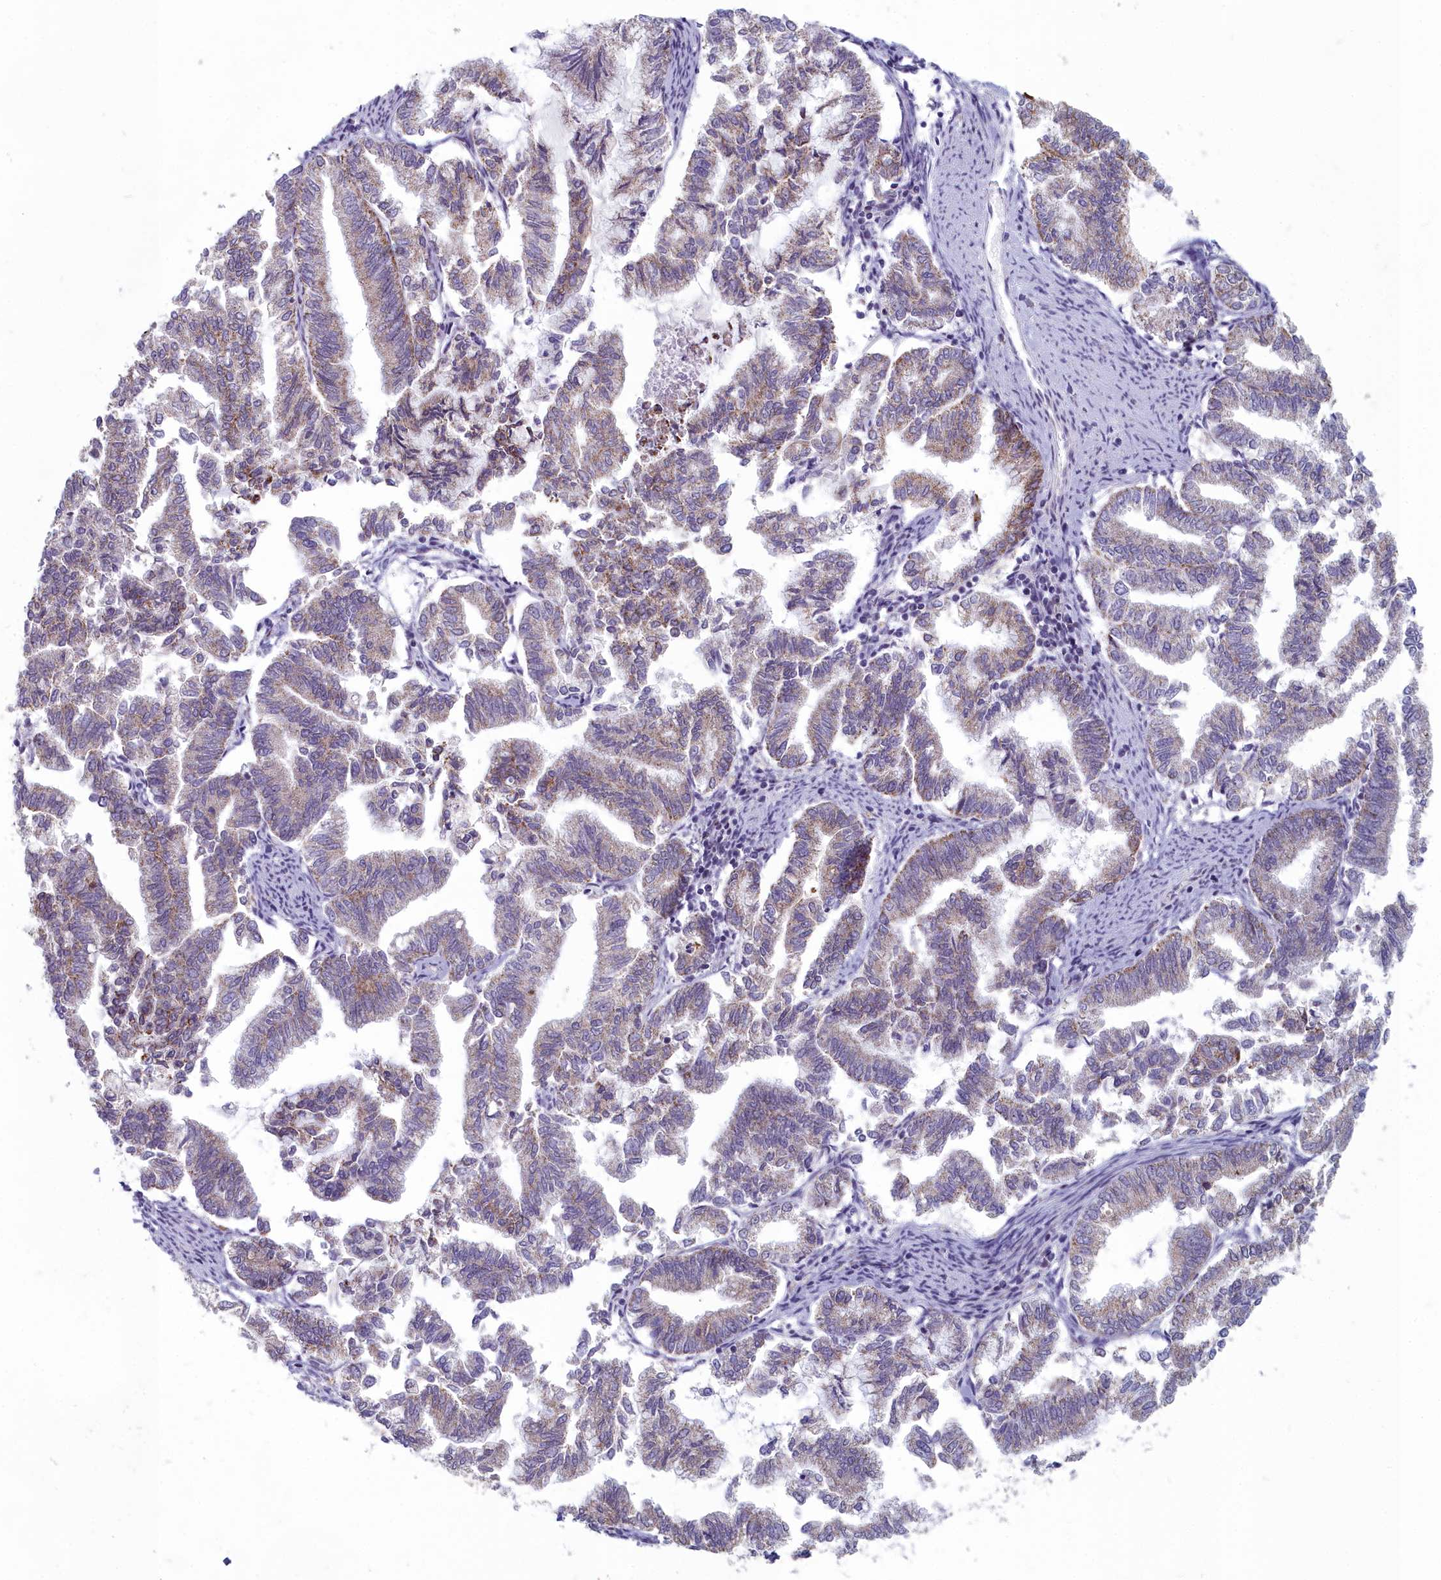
{"staining": {"intensity": "weak", "quantity": "<25%", "location": "cytoplasmic/membranous"}, "tissue": "endometrial cancer", "cell_type": "Tumor cells", "image_type": "cancer", "snomed": [{"axis": "morphology", "description": "Adenocarcinoma, NOS"}, {"axis": "topography", "description": "Endometrium"}], "caption": "Immunohistochemical staining of endometrial cancer demonstrates no significant staining in tumor cells.", "gene": "INSYN2A", "patient": {"sex": "female", "age": 79}}